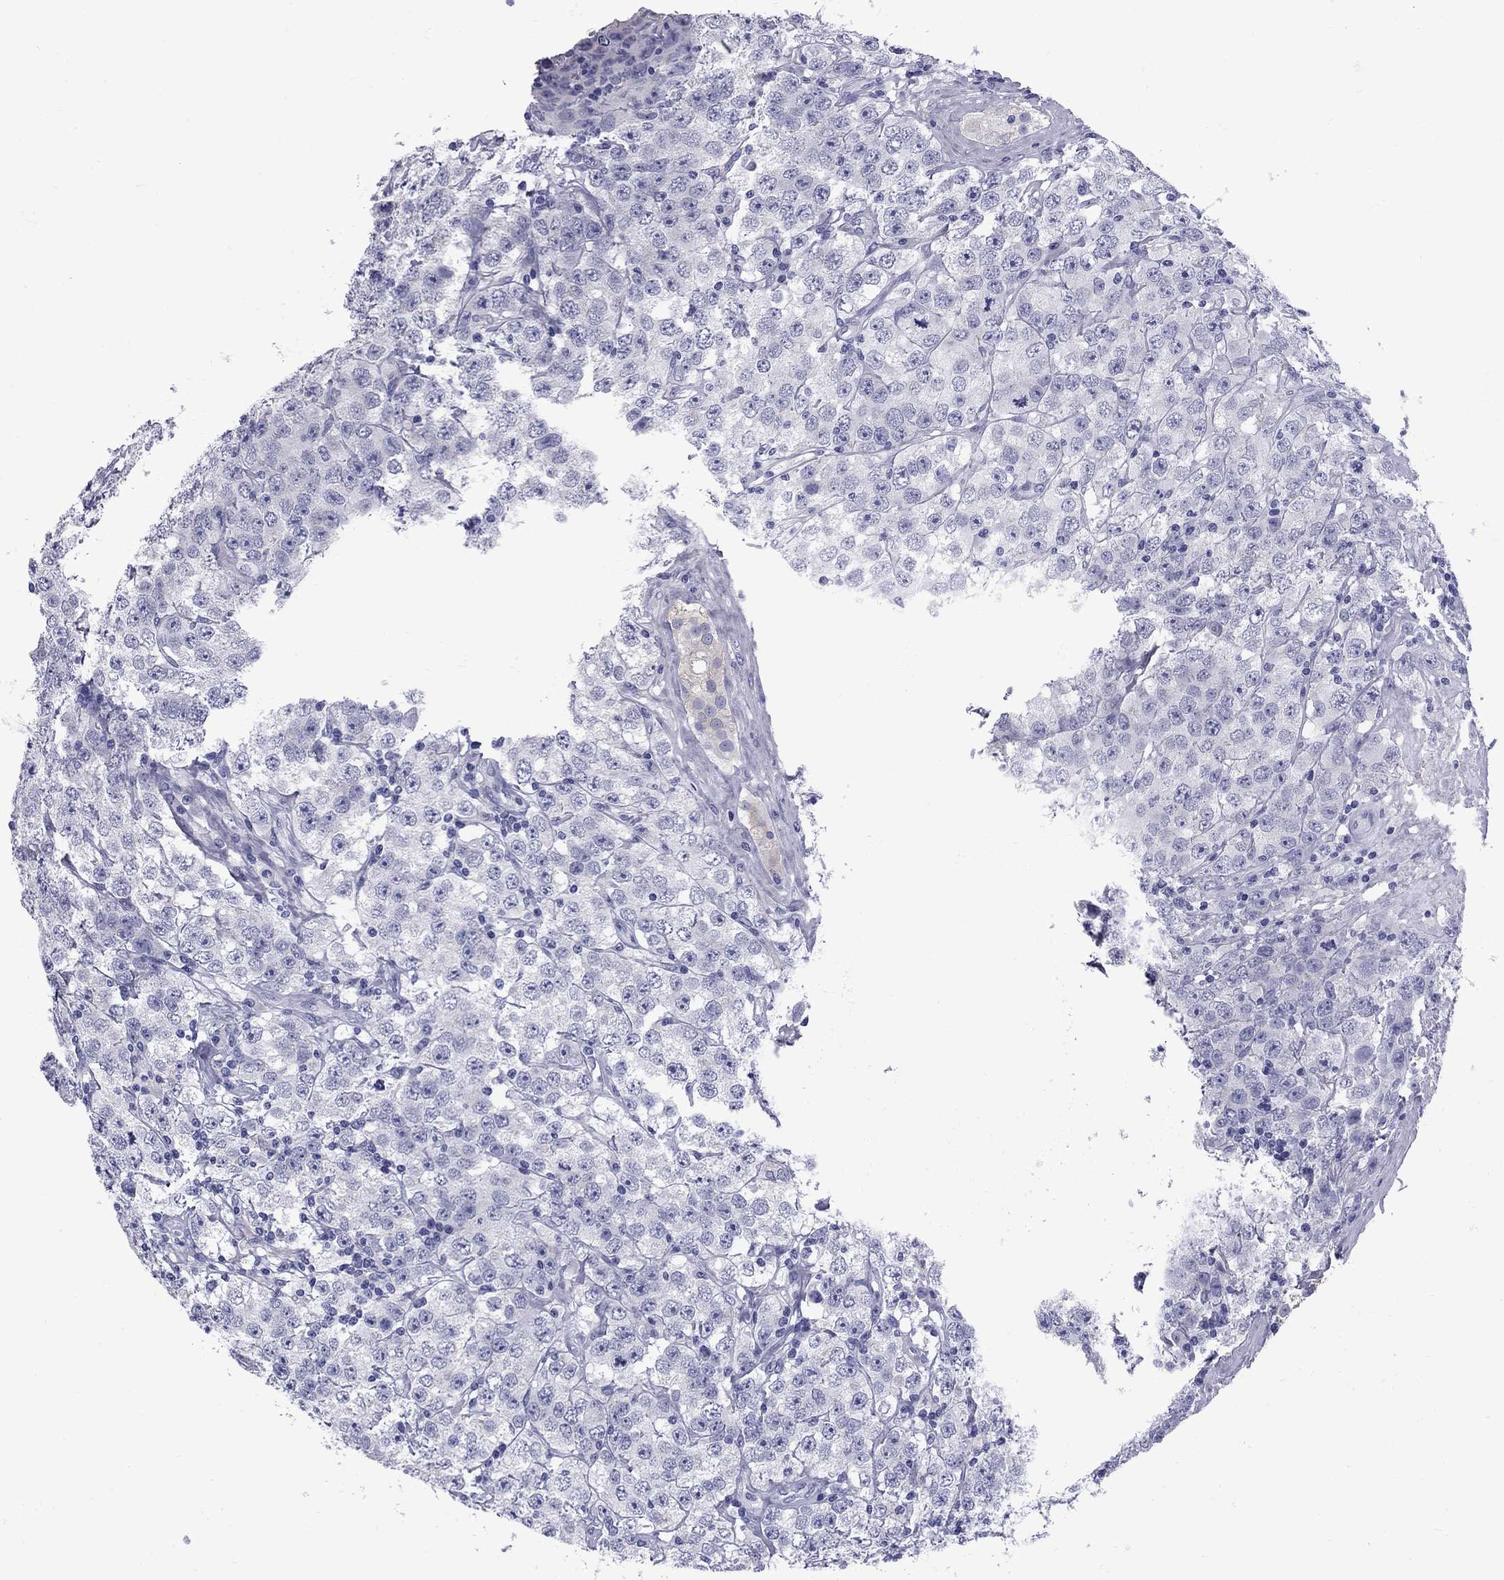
{"staining": {"intensity": "negative", "quantity": "none", "location": "none"}, "tissue": "testis cancer", "cell_type": "Tumor cells", "image_type": "cancer", "snomed": [{"axis": "morphology", "description": "Seminoma, NOS"}, {"axis": "topography", "description": "Testis"}], "caption": "Protein analysis of testis cancer displays no significant expression in tumor cells.", "gene": "EPPIN", "patient": {"sex": "male", "age": 52}}